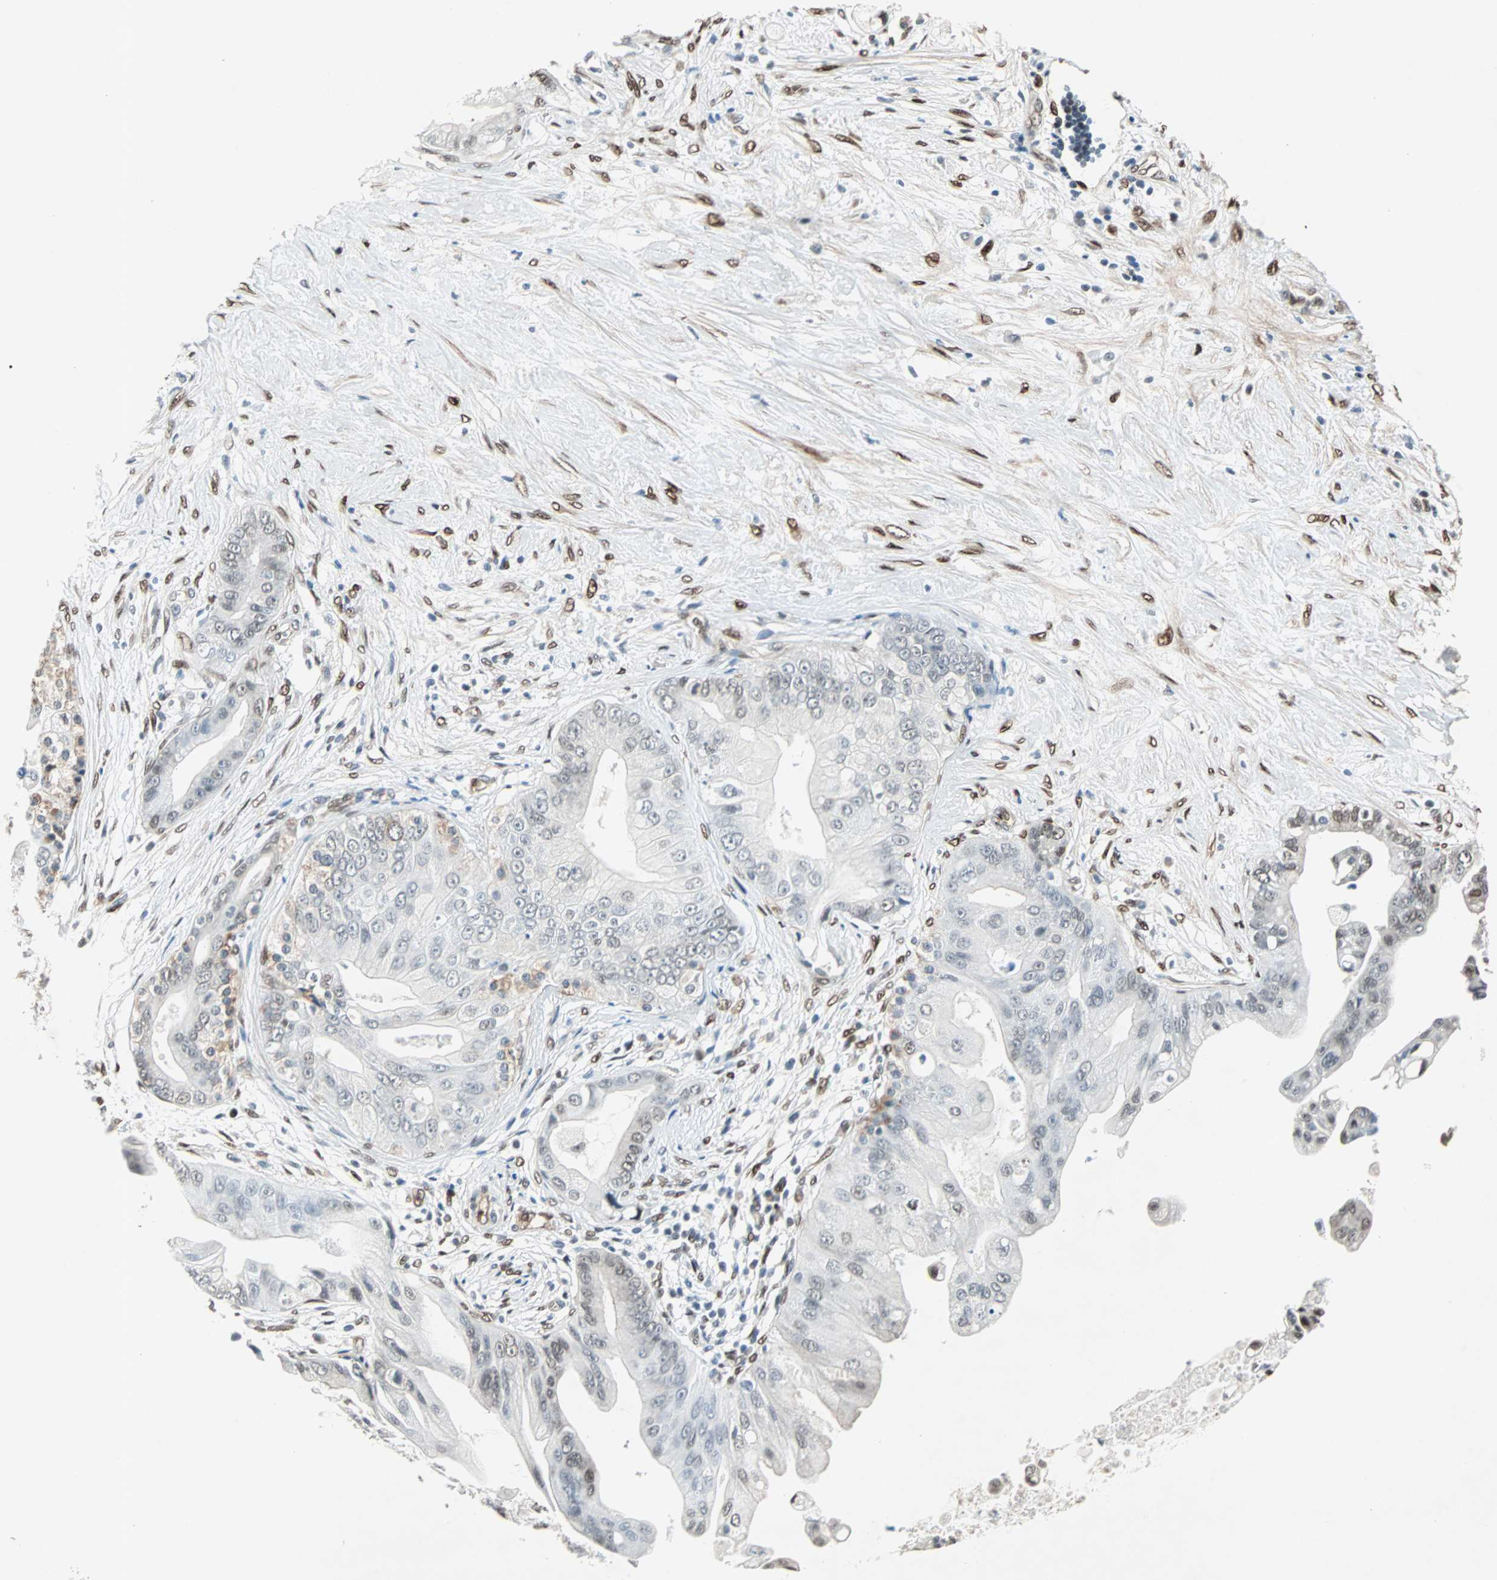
{"staining": {"intensity": "weak", "quantity": "<25%", "location": "nuclear"}, "tissue": "pancreatic cancer", "cell_type": "Tumor cells", "image_type": "cancer", "snomed": [{"axis": "morphology", "description": "Adenocarcinoma, NOS"}, {"axis": "topography", "description": "Pancreas"}], "caption": "The image shows no staining of tumor cells in pancreatic adenocarcinoma.", "gene": "WWTR1", "patient": {"sex": "female", "age": 75}}